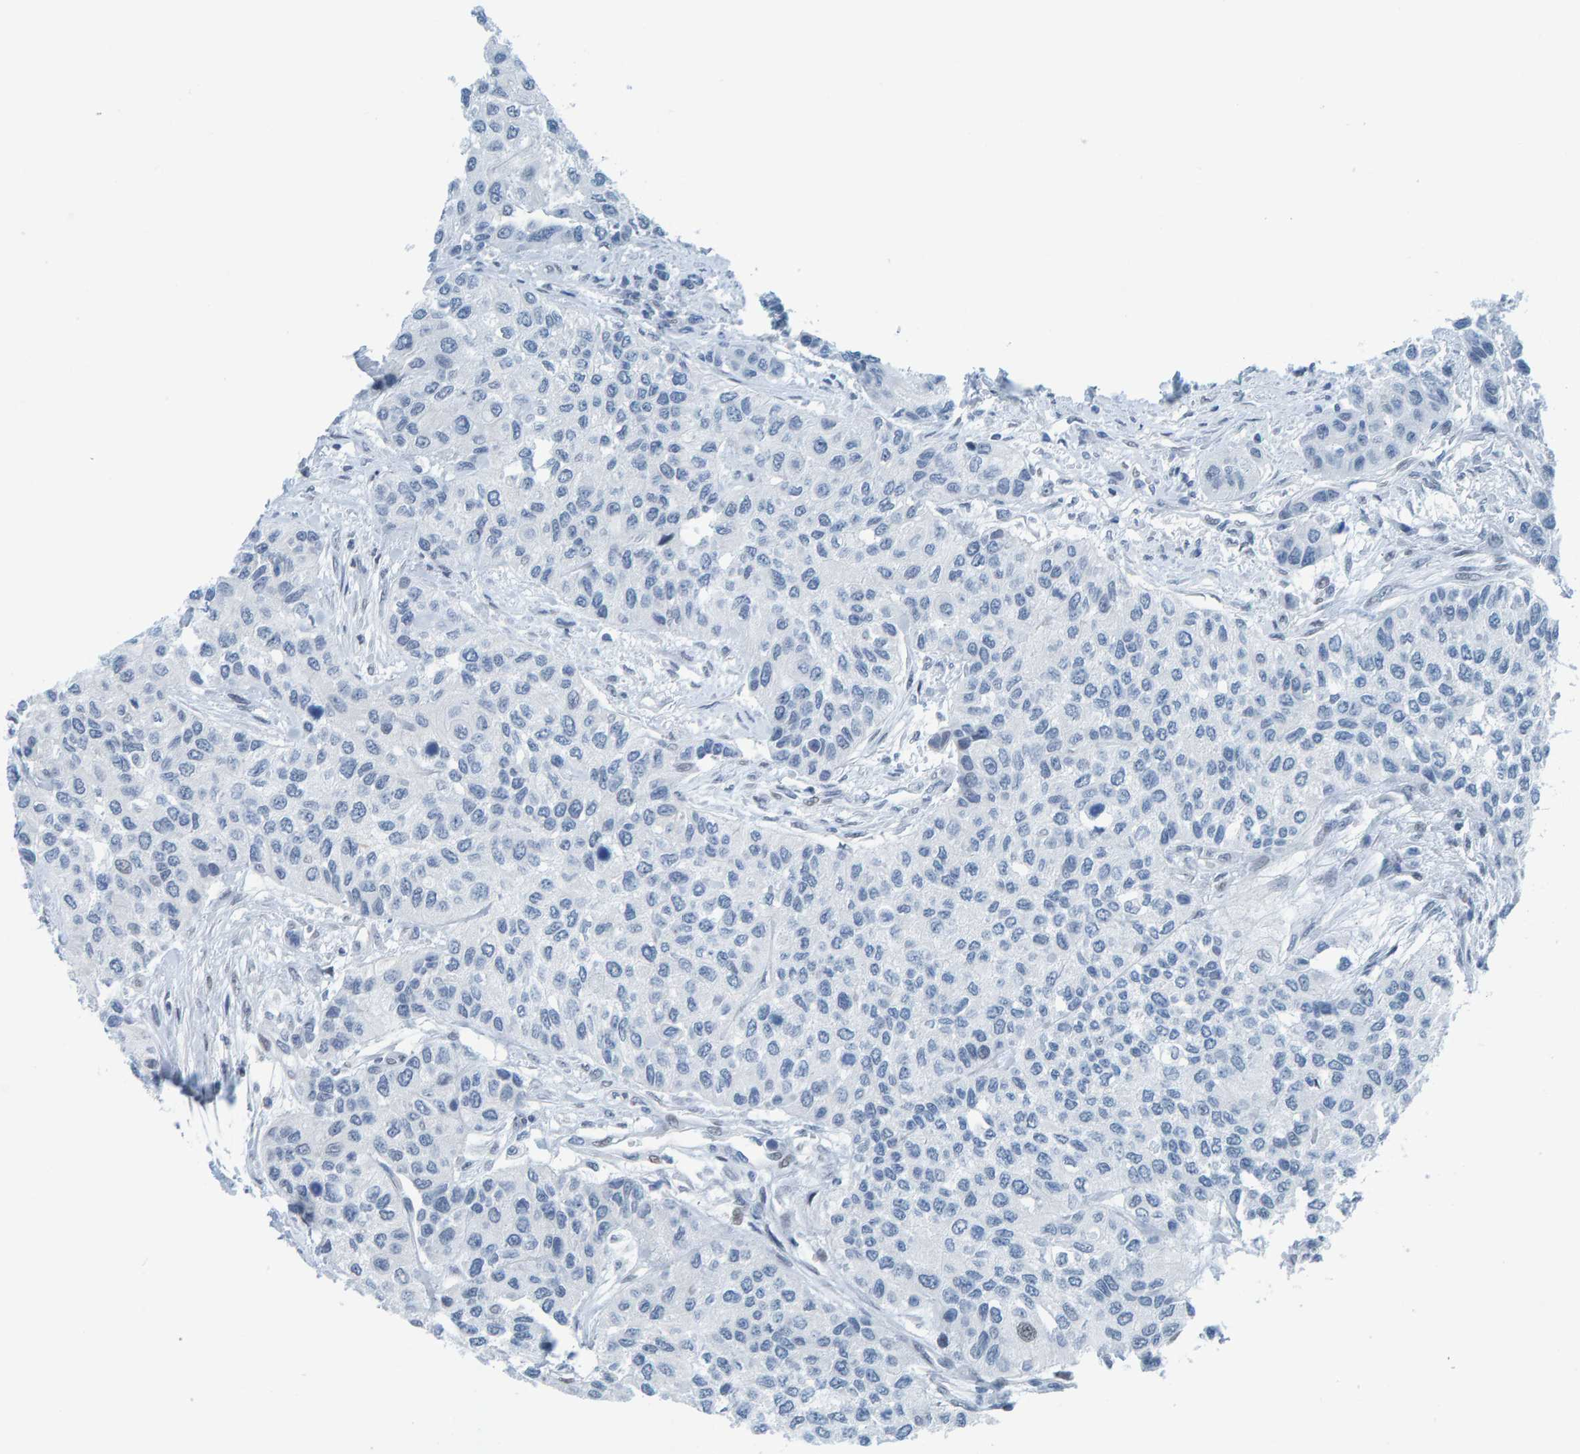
{"staining": {"intensity": "negative", "quantity": "none", "location": "none"}, "tissue": "urothelial cancer", "cell_type": "Tumor cells", "image_type": "cancer", "snomed": [{"axis": "morphology", "description": "Urothelial carcinoma, High grade"}, {"axis": "topography", "description": "Urinary bladder"}], "caption": "High-grade urothelial carcinoma was stained to show a protein in brown. There is no significant expression in tumor cells.", "gene": "CNP", "patient": {"sex": "female", "age": 56}}